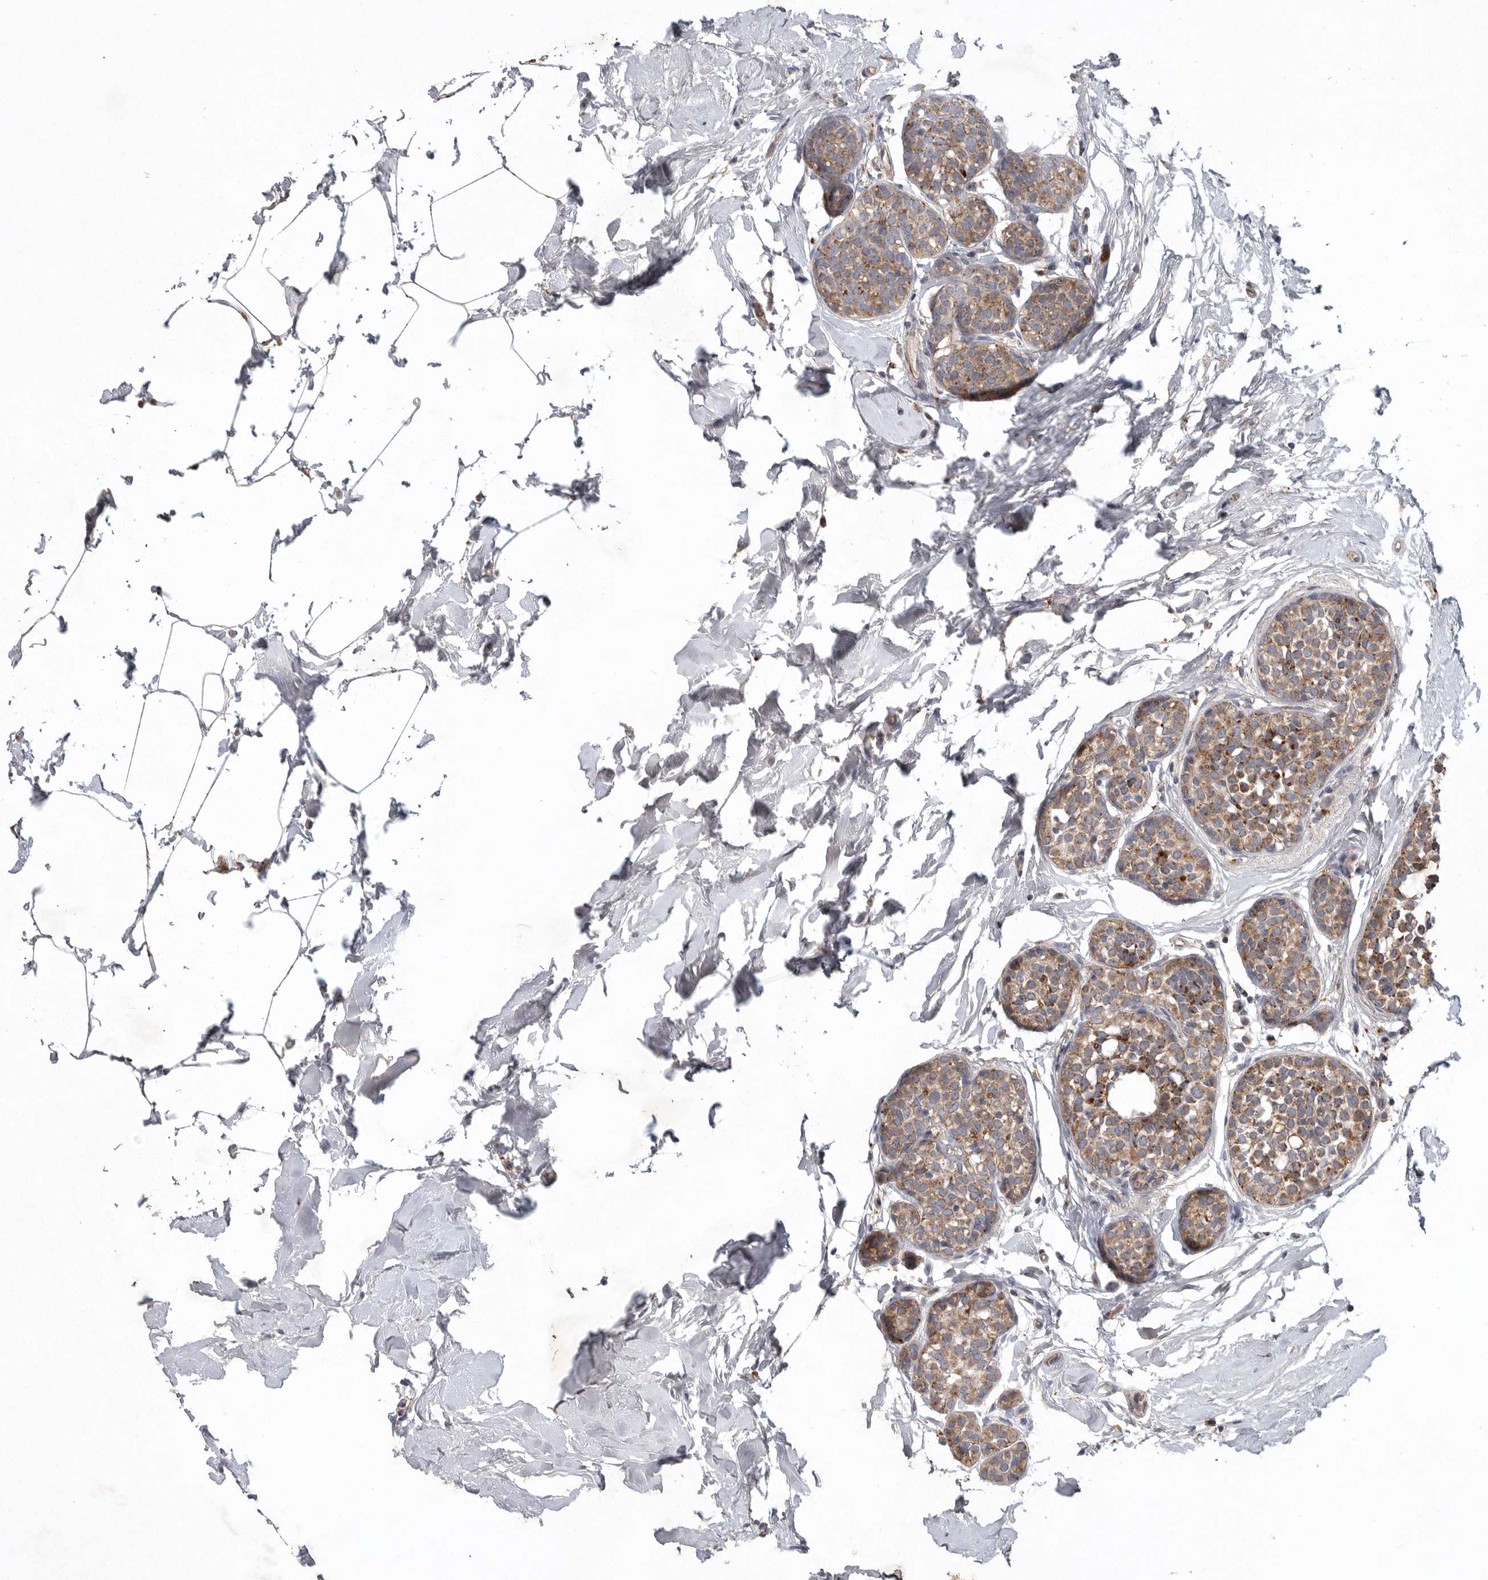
{"staining": {"intensity": "moderate", "quantity": ">75%", "location": "cytoplasmic/membranous"}, "tissue": "breast cancer", "cell_type": "Tumor cells", "image_type": "cancer", "snomed": [{"axis": "morphology", "description": "Duct carcinoma"}, {"axis": "topography", "description": "Breast"}], "caption": "Moderate cytoplasmic/membranous protein expression is appreciated in approximately >75% of tumor cells in breast invasive ductal carcinoma.", "gene": "LAMTOR3", "patient": {"sex": "female", "age": 55}}